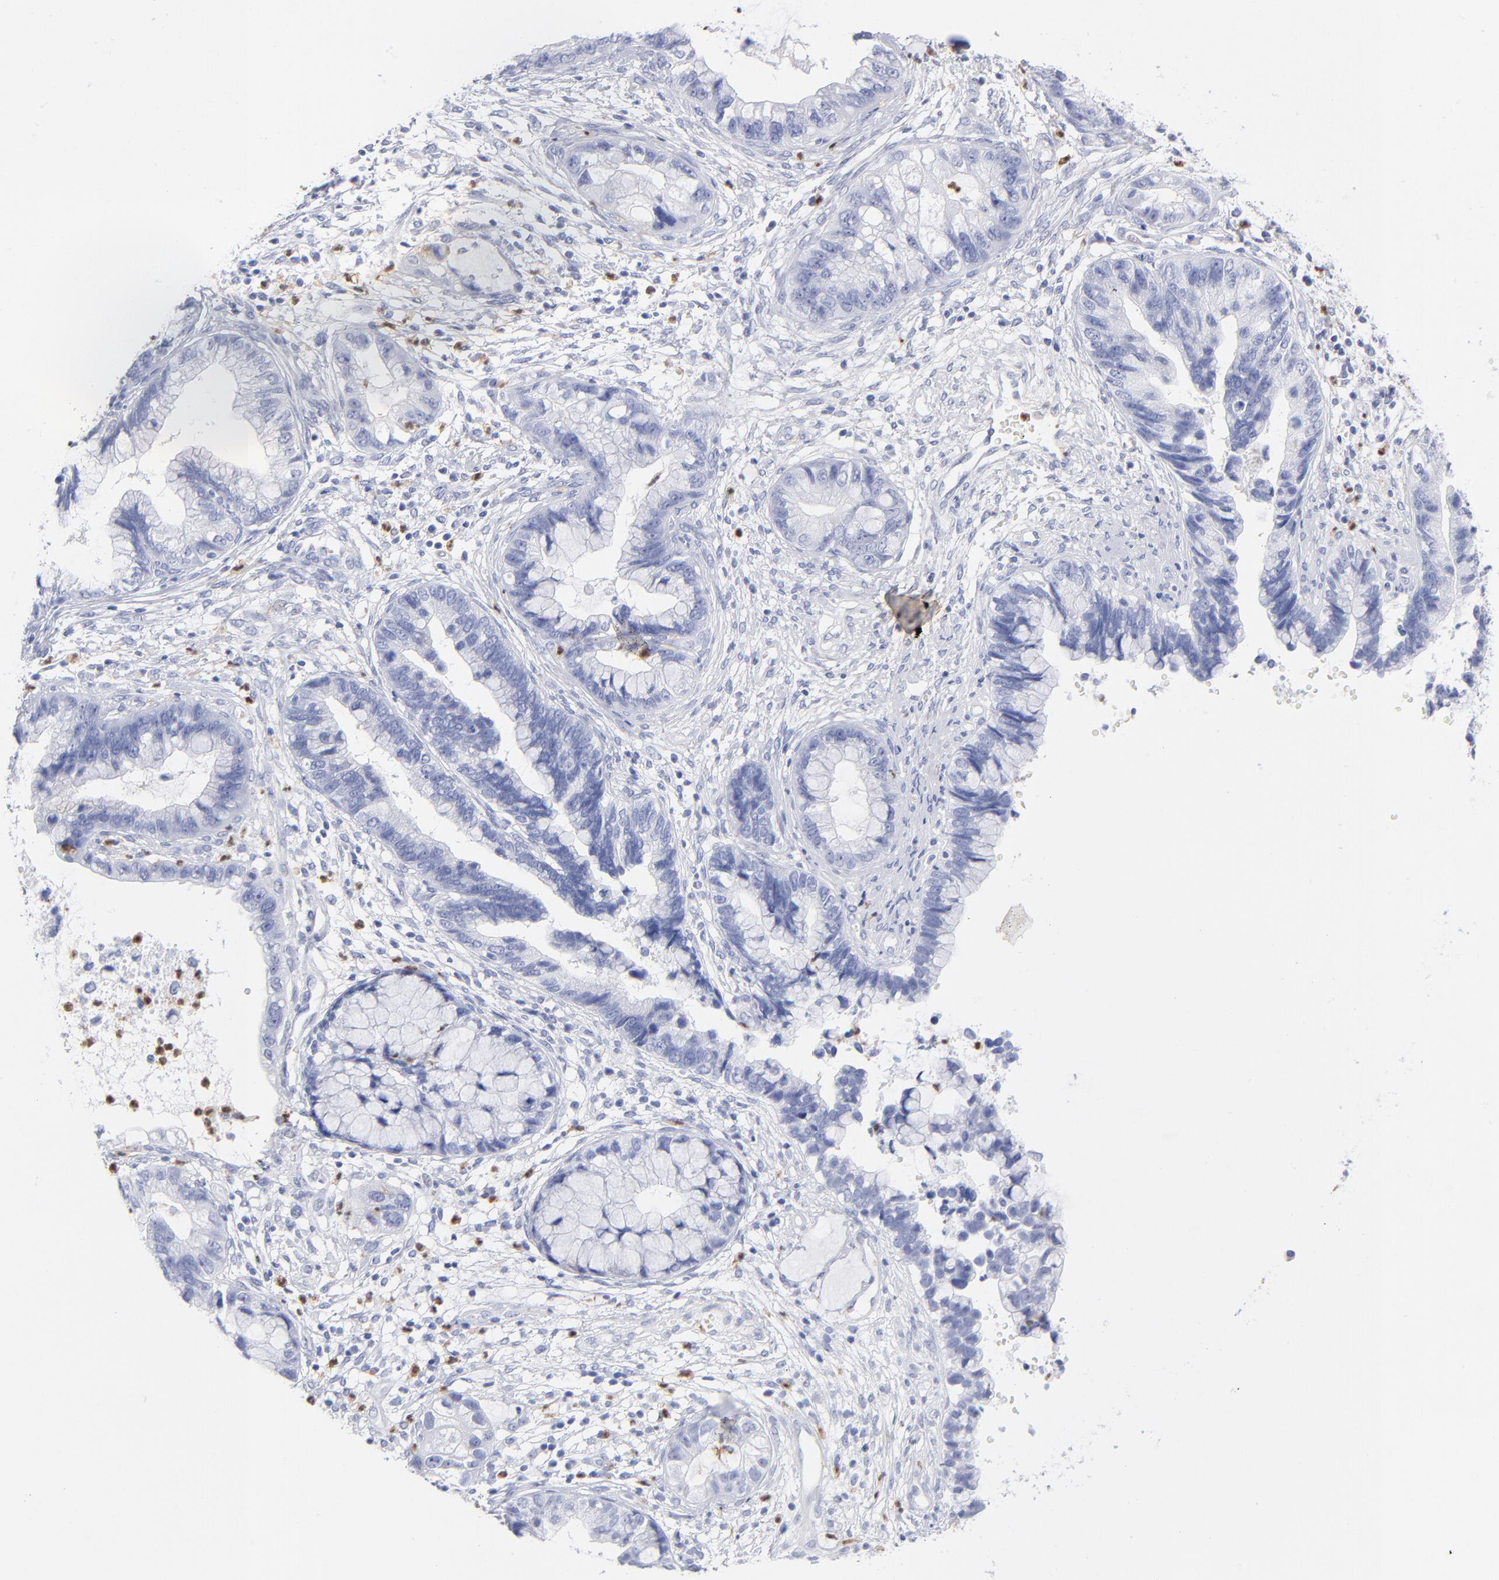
{"staining": {"intensity": "negative", "quantity": "none", "location": "none"}, "tissue": "cervical cancer", "cell_type": "Tumor cells", "image_type": "cancer", "snomed": [{"axis": "morphology", "description": "Adenocarcinoma, NOS"}, {"axis": "topography", "description": "Cervix"}], "caption": "Cervical cancer was stained to show a protein in brown. There is no significant expression in tumor cells.", "gene": "ARG1", "patient": {"sex": "female", "age": 44}}